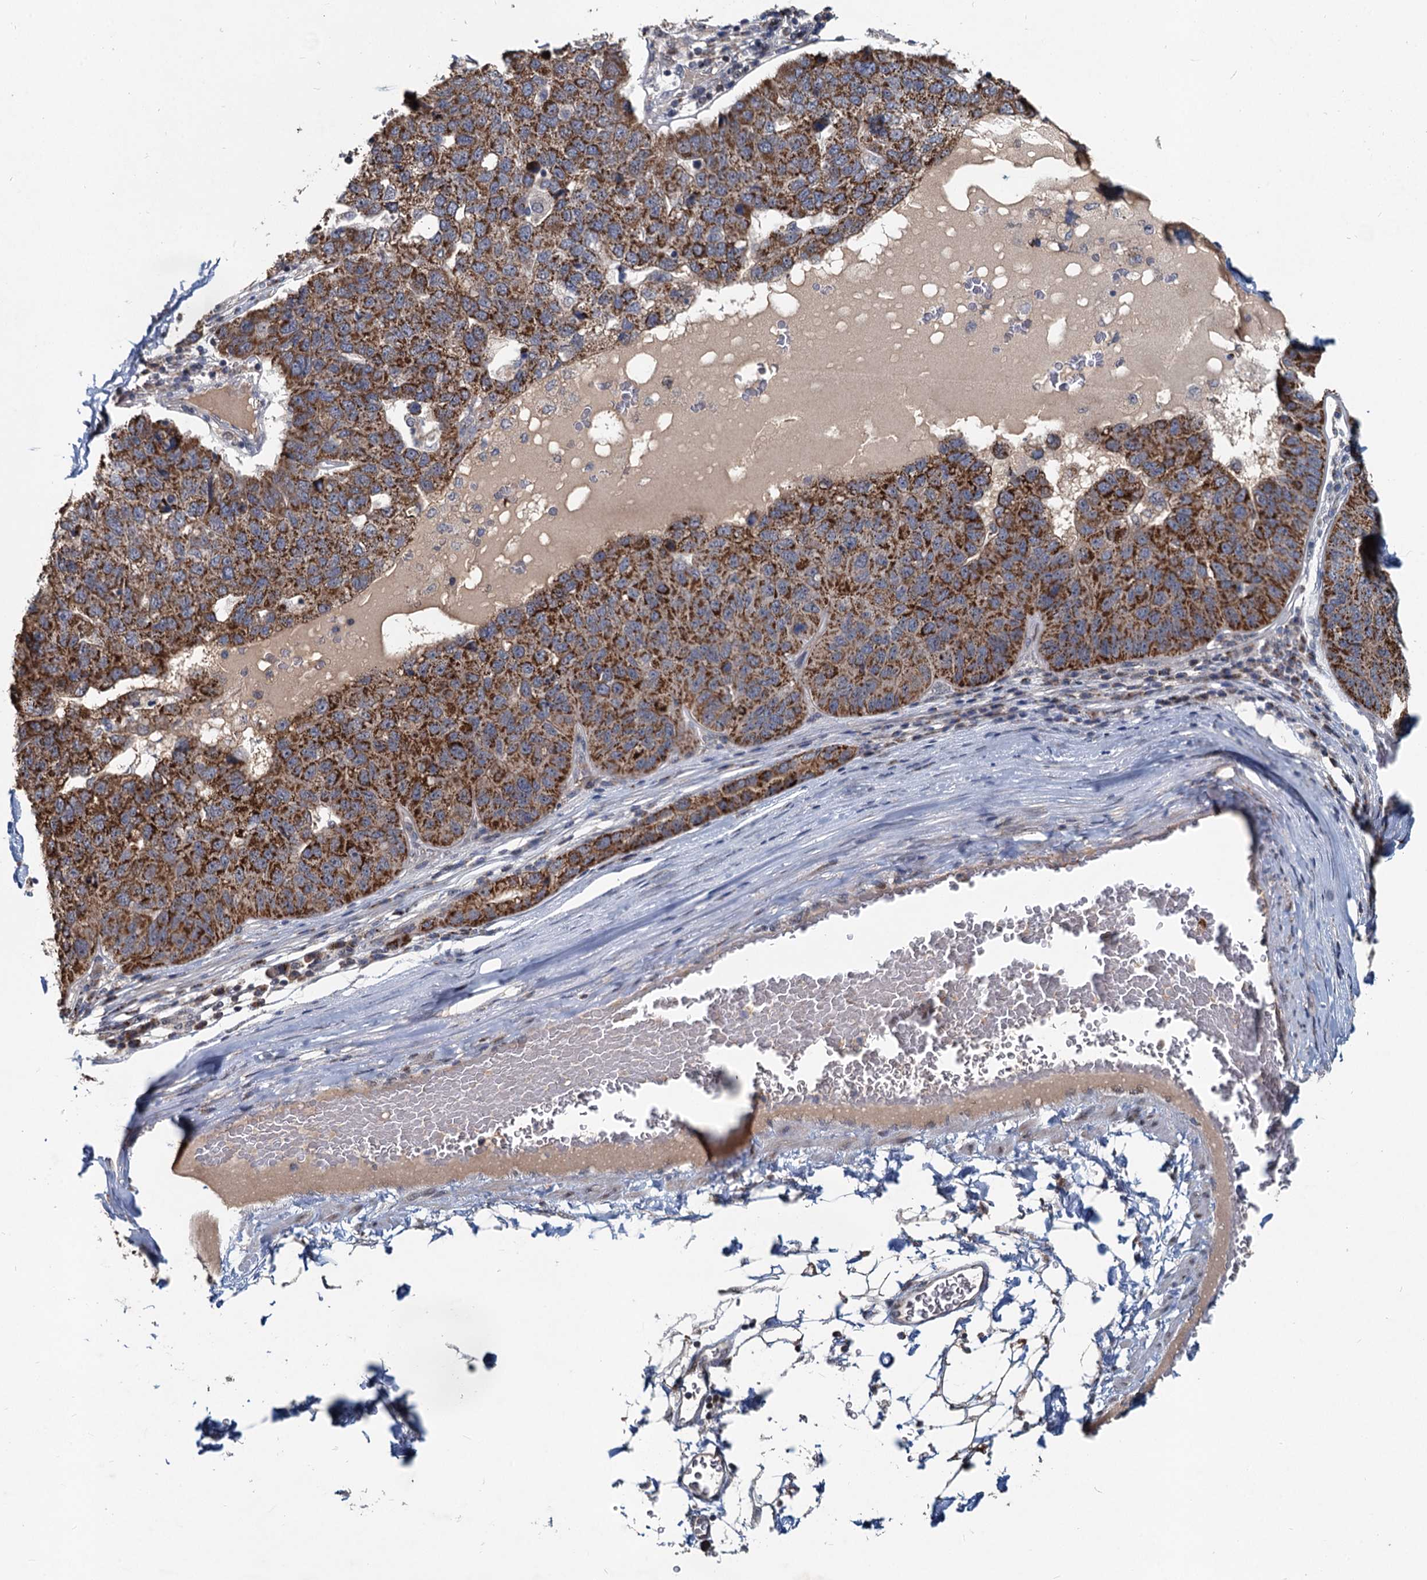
{"staining": {"intensity": "strong", "quantity": ">75%", "location": "cytoplasmic/membranous"}, "tissue": "pancreatic cancer", "cell_type": "Tumor cells", "image_type": "cancer", "snomed": [{"axis": "morphology", "description": "Adenocarcinoma, NOS"}, {"axis": "topography", "description": "Pancreas"}], "caption": "Tumor cells reveal high levels of strong cytoplasmic/membranous staining in approximately >75% of cells in adenocarcinoma (pancreatic).", "gene": "RITA1", "patient": {"sex": "female", "age": 61}}